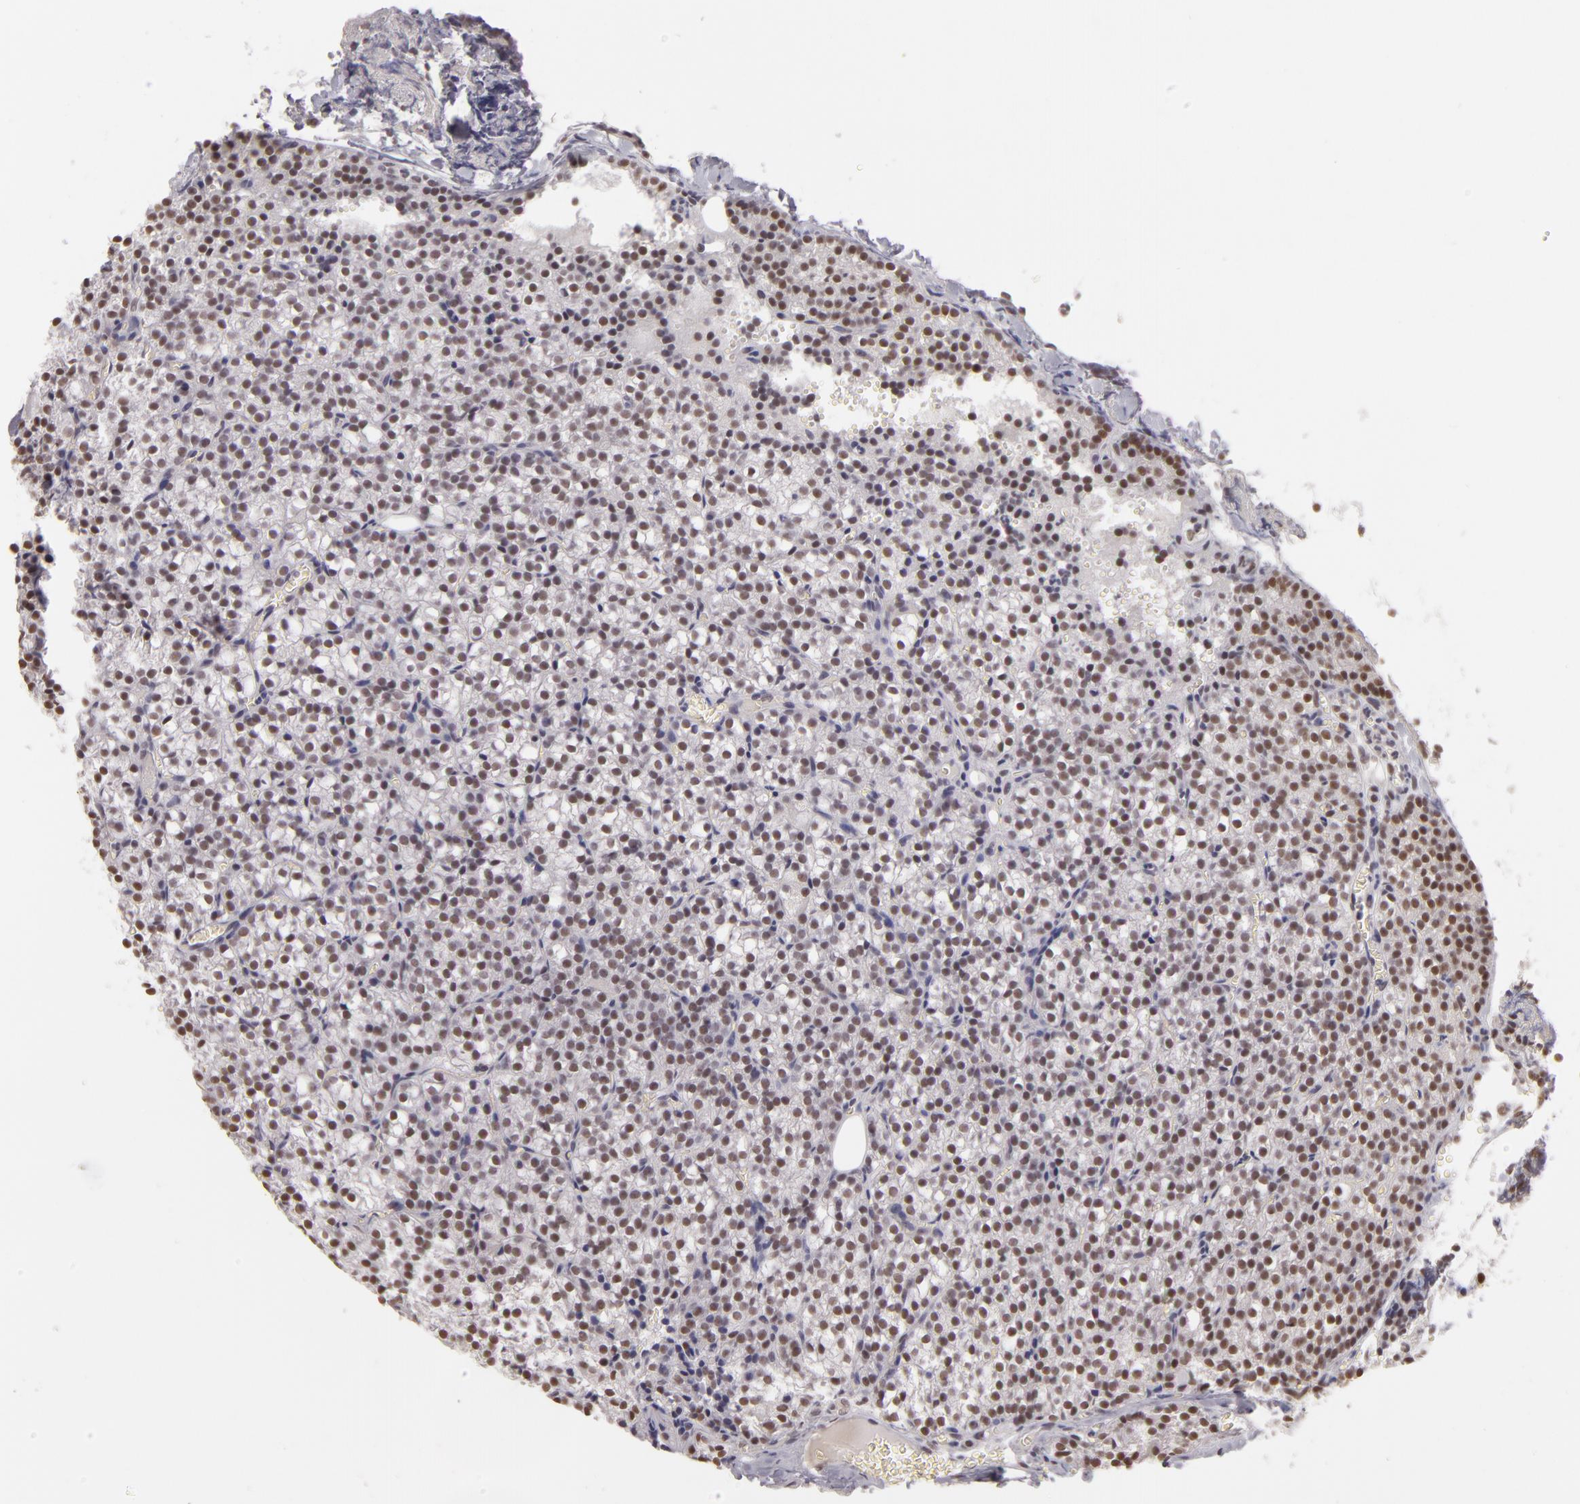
{"staining": {"intensity": "moderate", "quantity": ">75%", "location": "nuclear"}, "tissue": "parathyroid gland", "cell_type": "Glandular cells", "image_type": "normal", "snomed": [{"axis": "morphology", "description": "Normal tissue, NOS"}, {"axis": "topography", "description": "Parathyroid gland"}], "caption": "The image demonstrates staining of unremarkable parathyroid gland, revealing moderate nuclear protein expression (brown color) within glandular cells. (Brightfield microscopy of DAB IHC at high magnification).", "gene": "INTS6", "patient": {"sex": "female", "age": 17}}